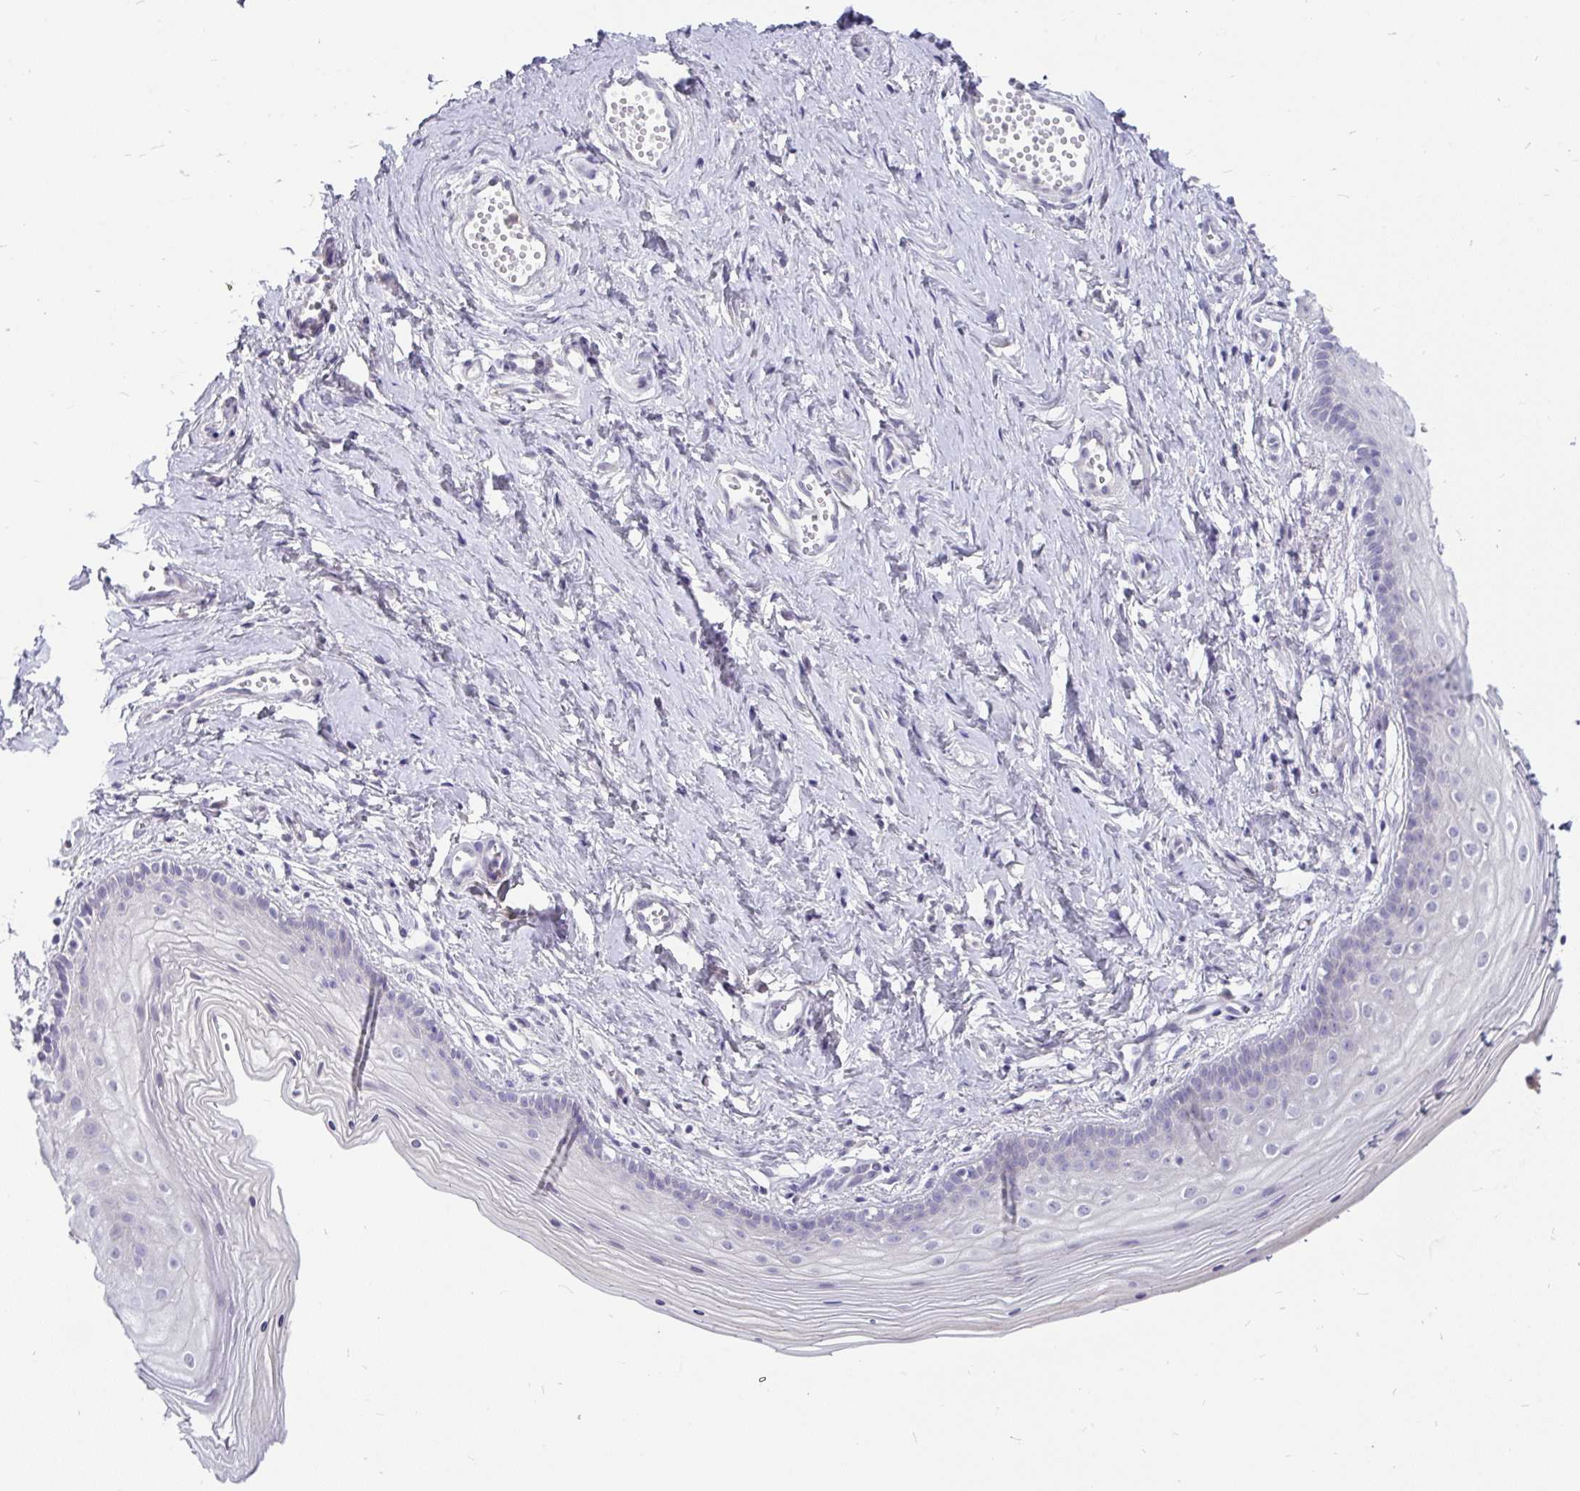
{"staining": {"intensity": "weak", "quantity": "<25%", "location": "cytoplasmic/membranous,nuclear"}, "tissue": "vagina", "cell_type": "Squamous epithelial cells", "image_type": "normal", "snomed": [{"axis": "morphology", "description": "Normal tissue, NOS"}, {"axis": "topography", "description": "Vagina"}], "caption": "Immunohistochemical staining of normal vagina displays no significant staining in squamous epithelial cells.", "gene": "KIAA2013", "patient": {"sex": "female", "age": 38}}